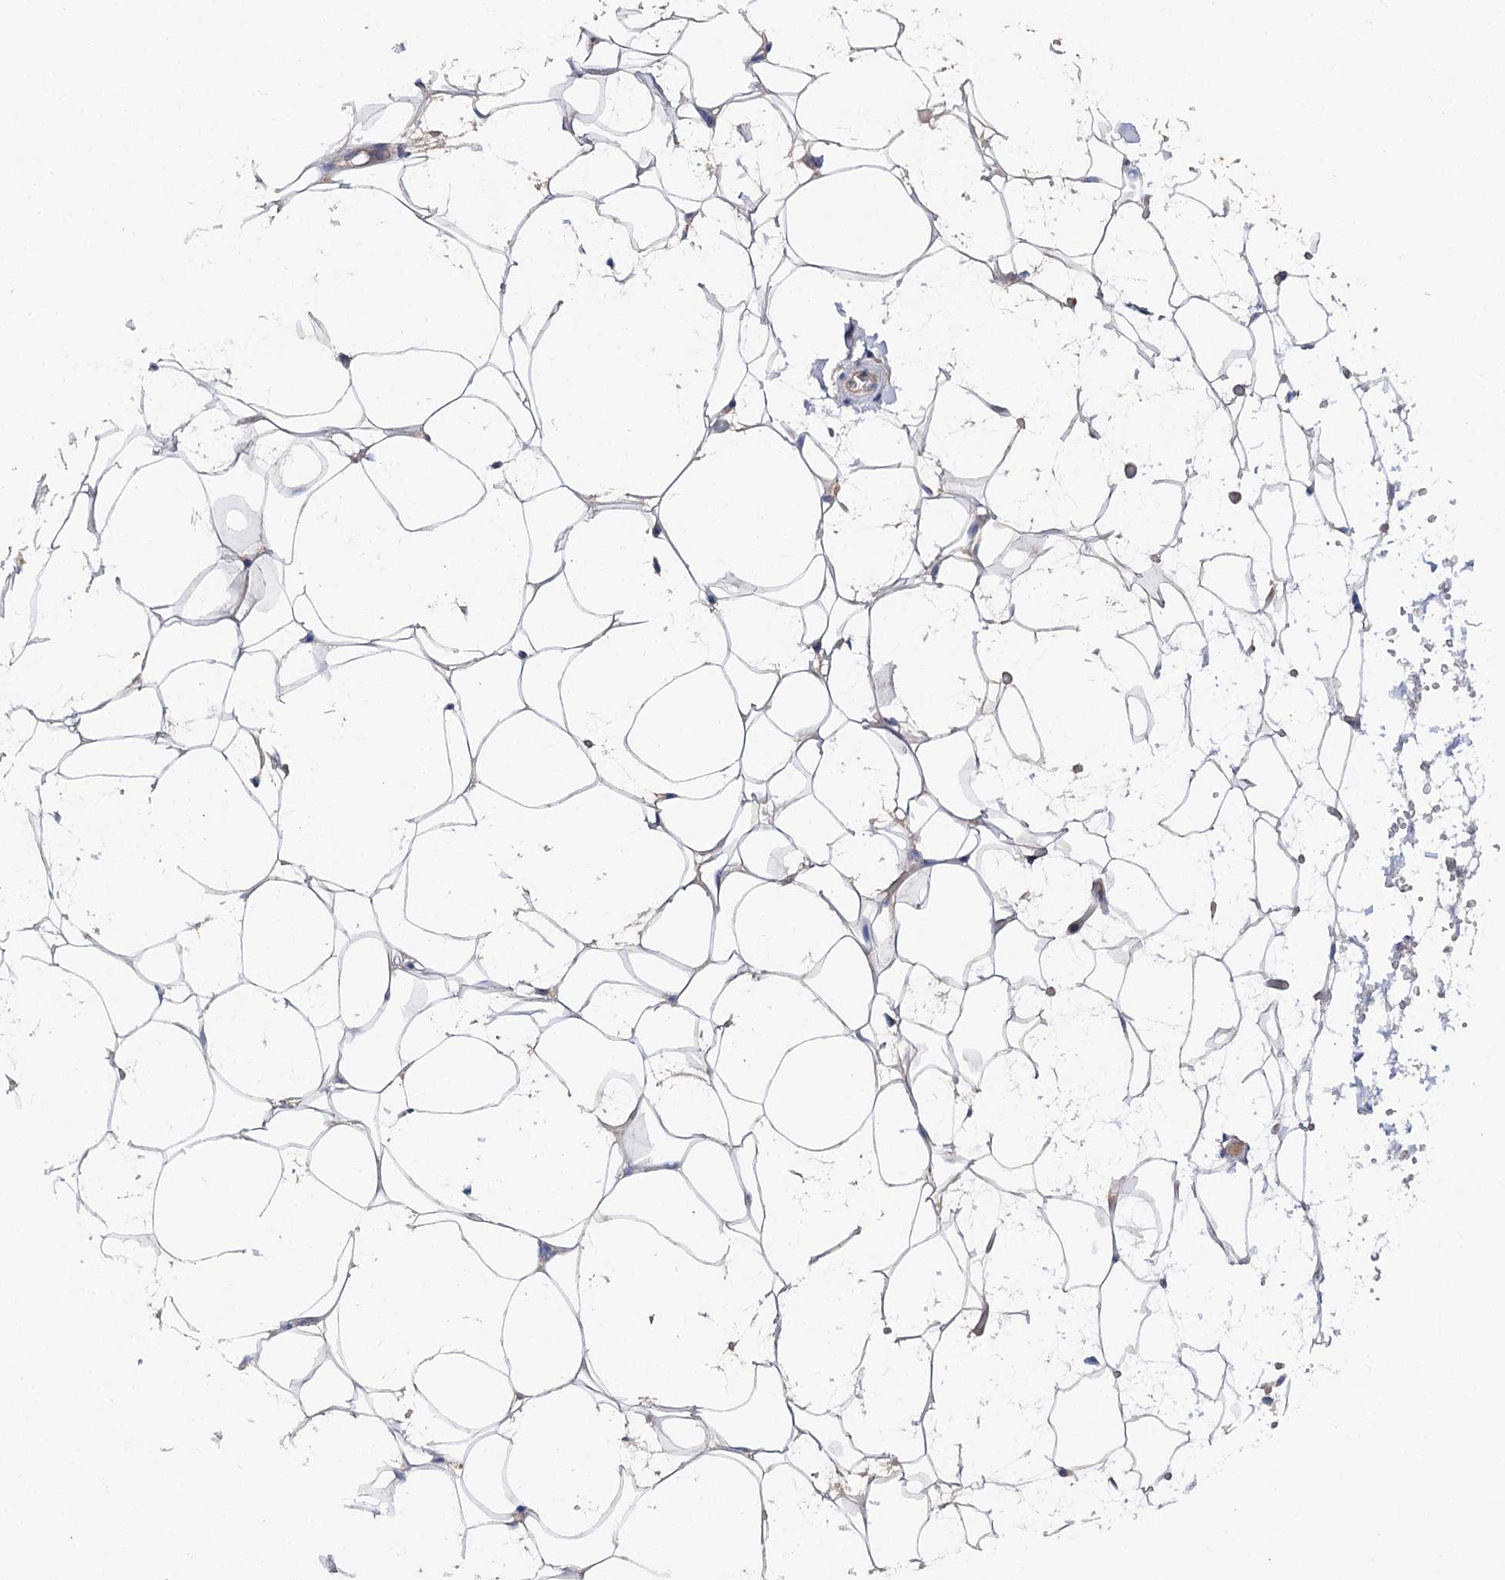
{"staining": {"intensity": "negative", "quantity": "none", "location": "none"}, "tissue": "adipose tissue", "cell_type": "Adipocytes", "image_type": "normal", "snomed": [{"axis": "morphology", "description": "Normal tissue, NOS"}, {"axis": "topography", "description": "Breast"}], "caption": "This is a histopathology image of immunohistochemistry (IHC) staining of benign adipose tissue, which shows no expression in adipocytes.", "gene": "EPYC", "patient": {"sex": "female", "age": 26}}